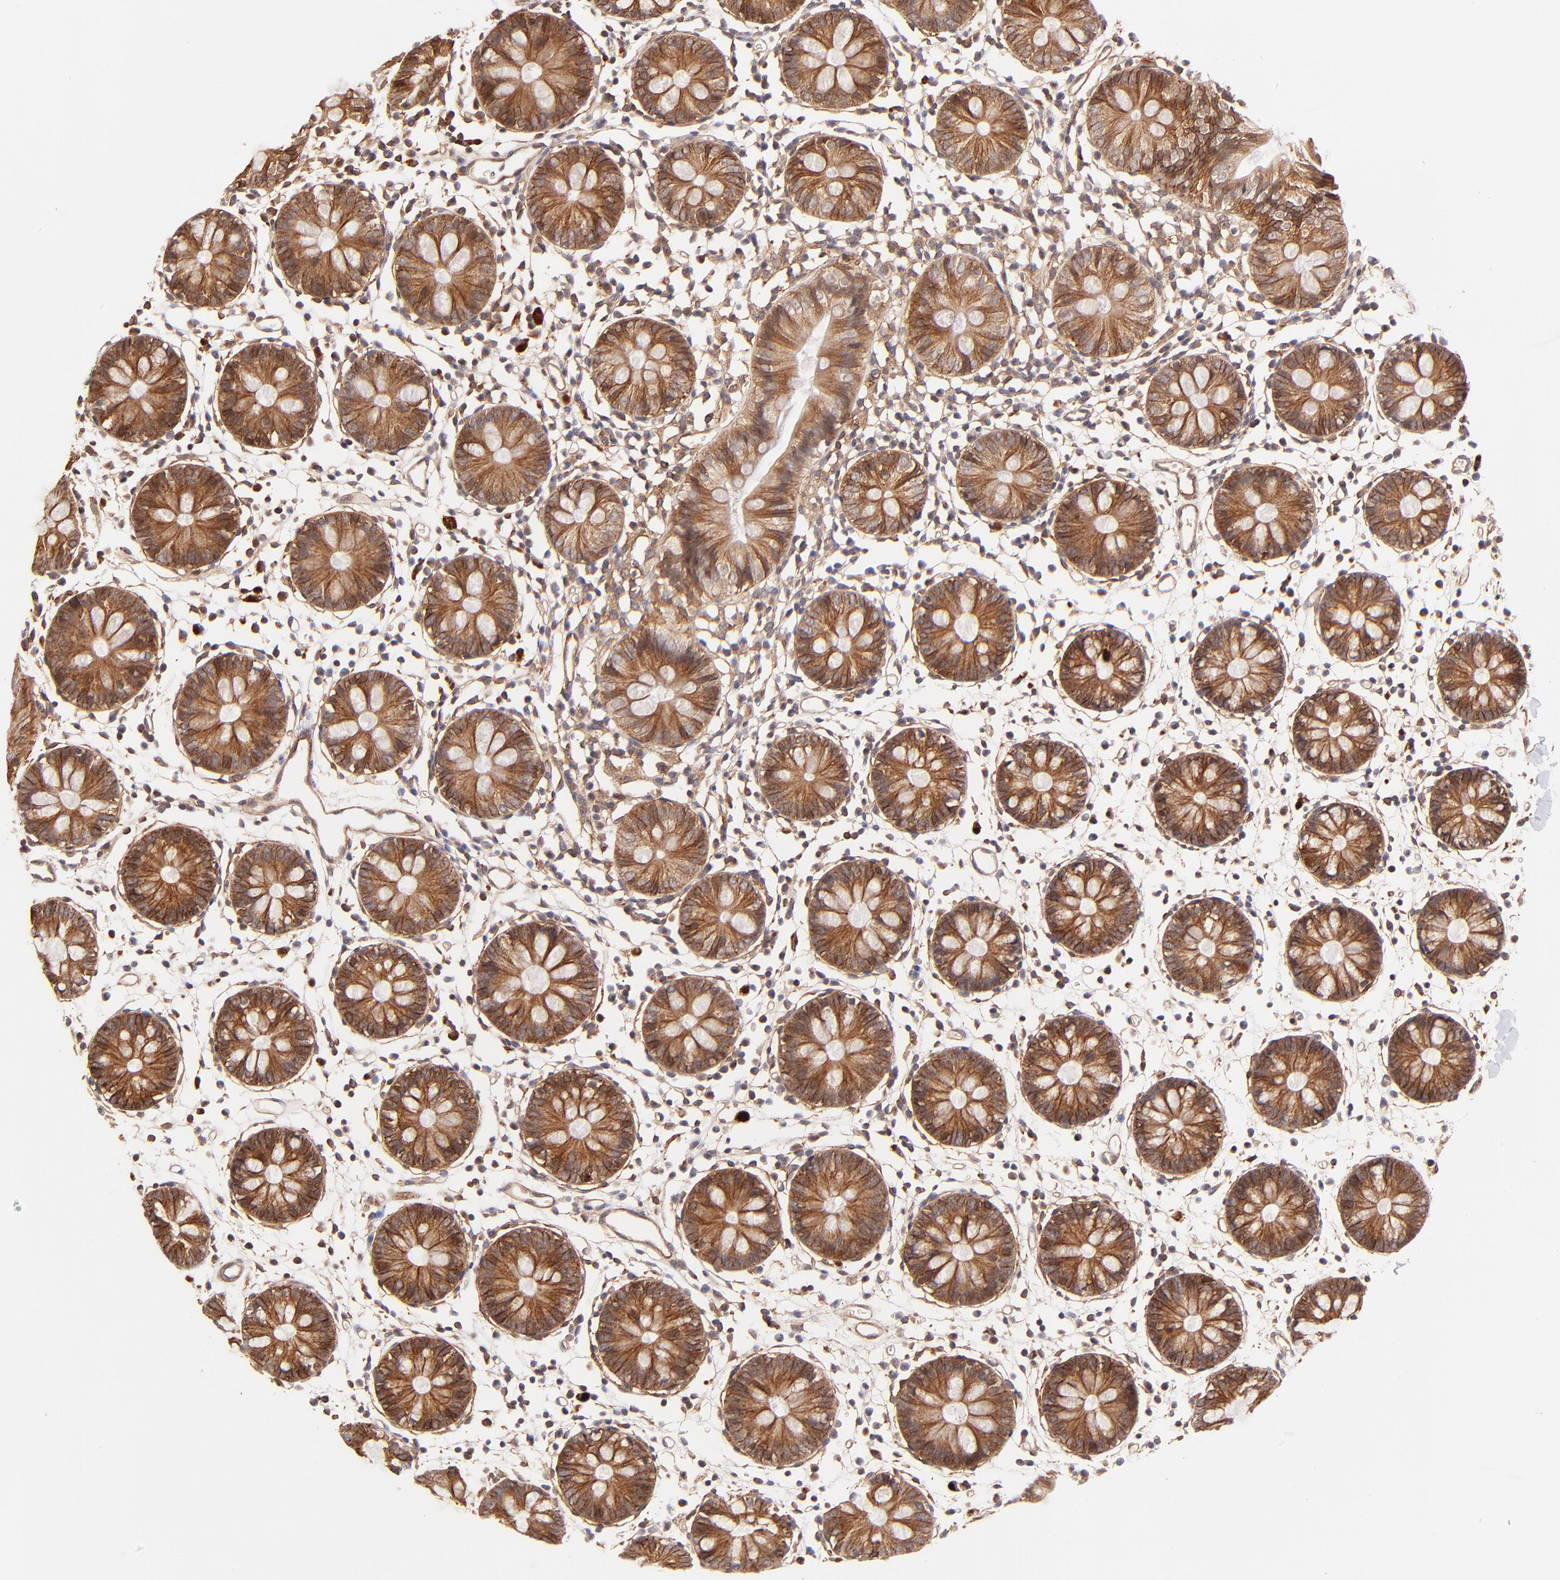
{"staining": {"intensity": "moderate", "quantity": ">75%", "location": "cytoplasmic/membranous"}, "tissue": "colon", "cell_type": "Endothelial cells", "image_type": "normal", "snomed": [{"axis": "morphology", "description": "Normal tissue, NOS"}, {"axis": "topography", "description": "Colon"}], "caption": "Moderate cytoplasmic/membranous positivity is identified in approximately >75% of endothelial cells in normal colon.", "gene": "ITGB1", "patient": {"sex": "male", "age": 14}}